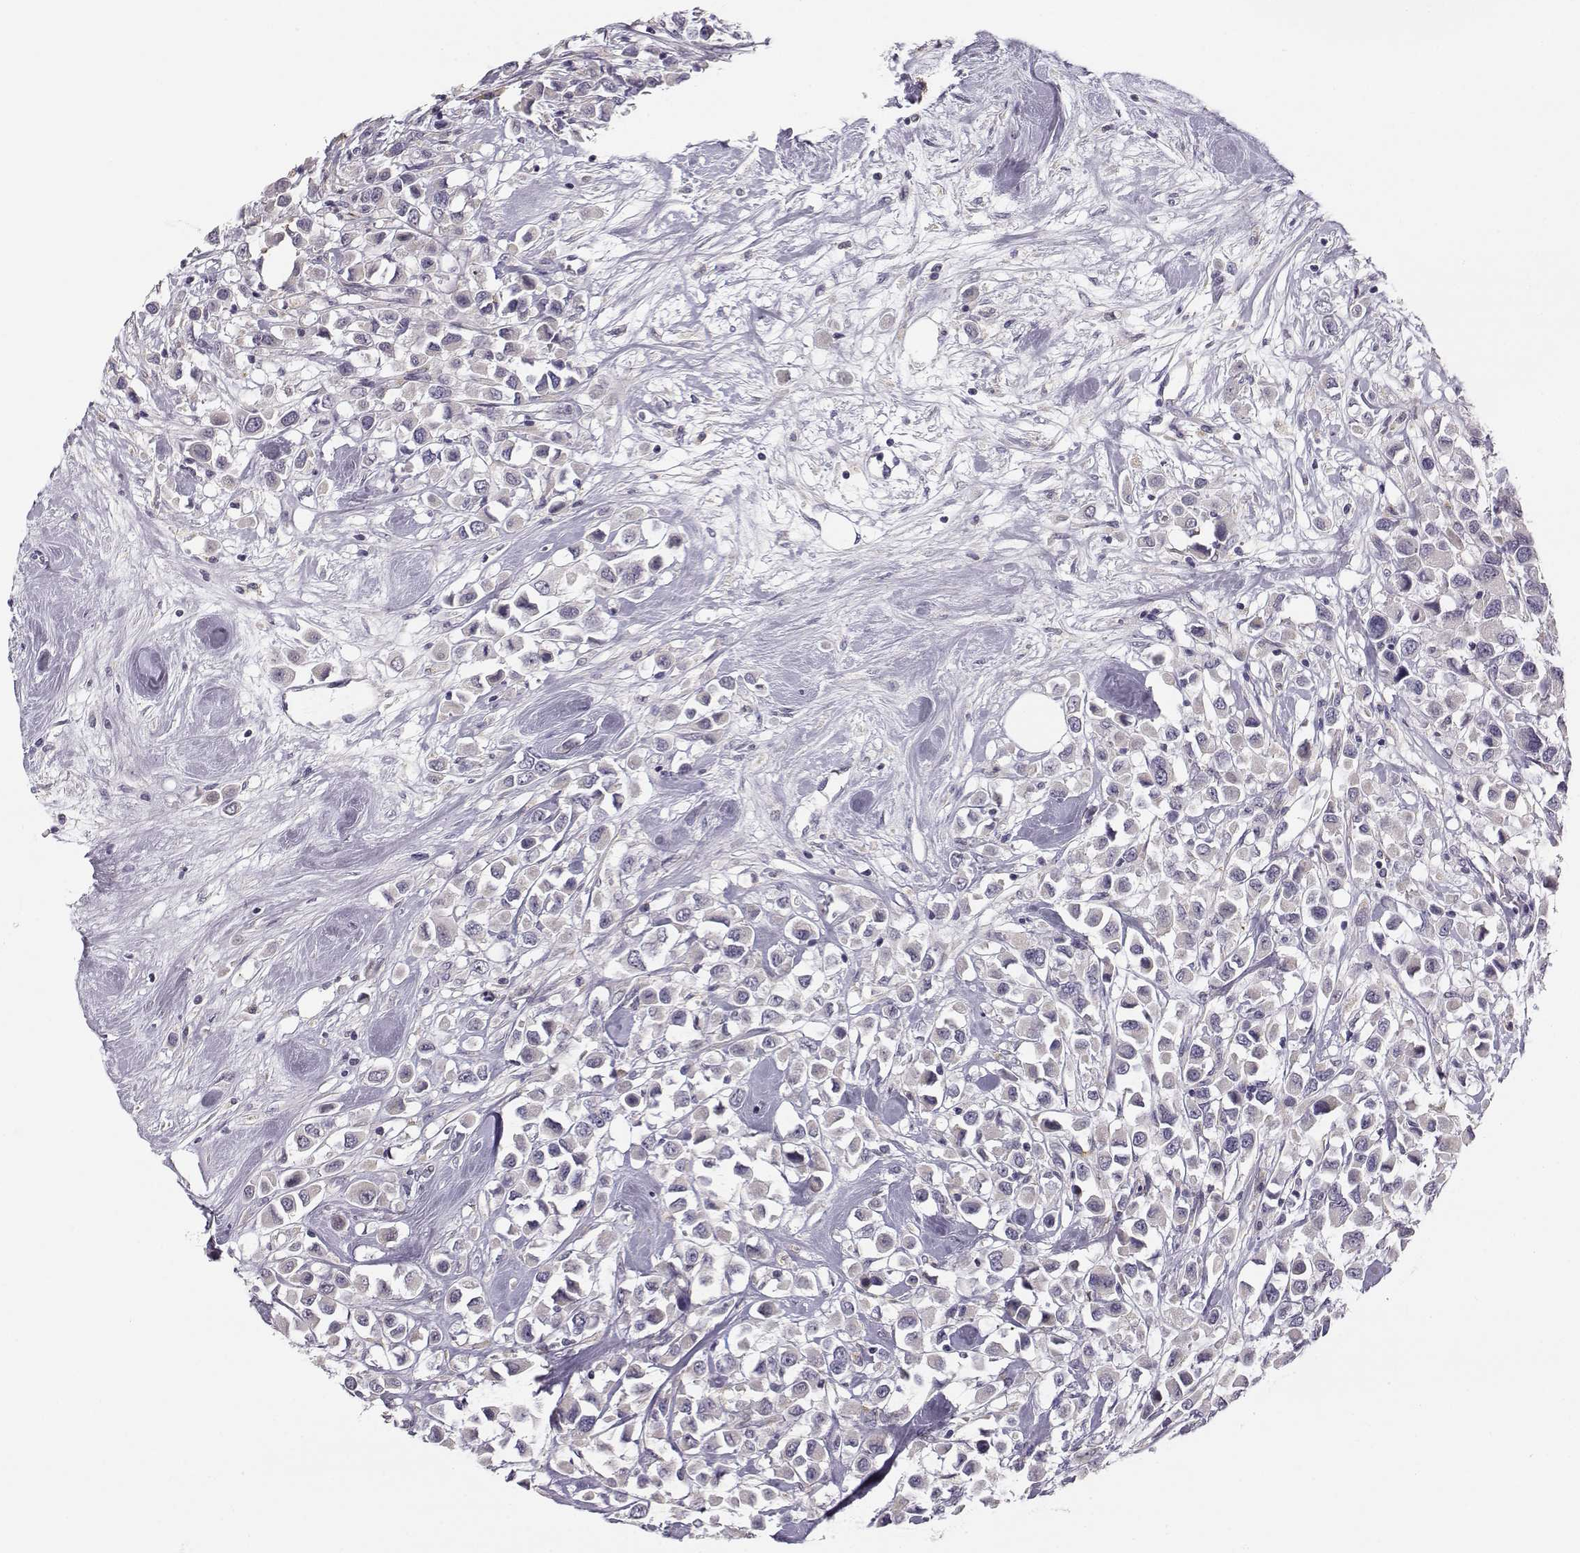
{"staining": {"intensity": "weak", "quantity": ">75%", "location": "cytoplasmic/membranous"}, "tissue": "breast cancer", "cell_type": "Tumor cells", "image_type": "cancer", "snomed": [{"axis": "morphology", "description": "Duct carcinoma"}, {"axis": "topography", "description": "Breast"}], "caption": "Immunohistochemical staining of human breast cancer reveals low levels of weak cytoplasmic/membranous positivity in approximately >75% of tumor cells. Using DAB (3,3'-diaminobenzidine) (brown) and hematoxylin (blue) stains, captured at high magnification using brightfield microscopy.", "gene": "ACSL6", "patient": {"sex": "female", "age": 61}}